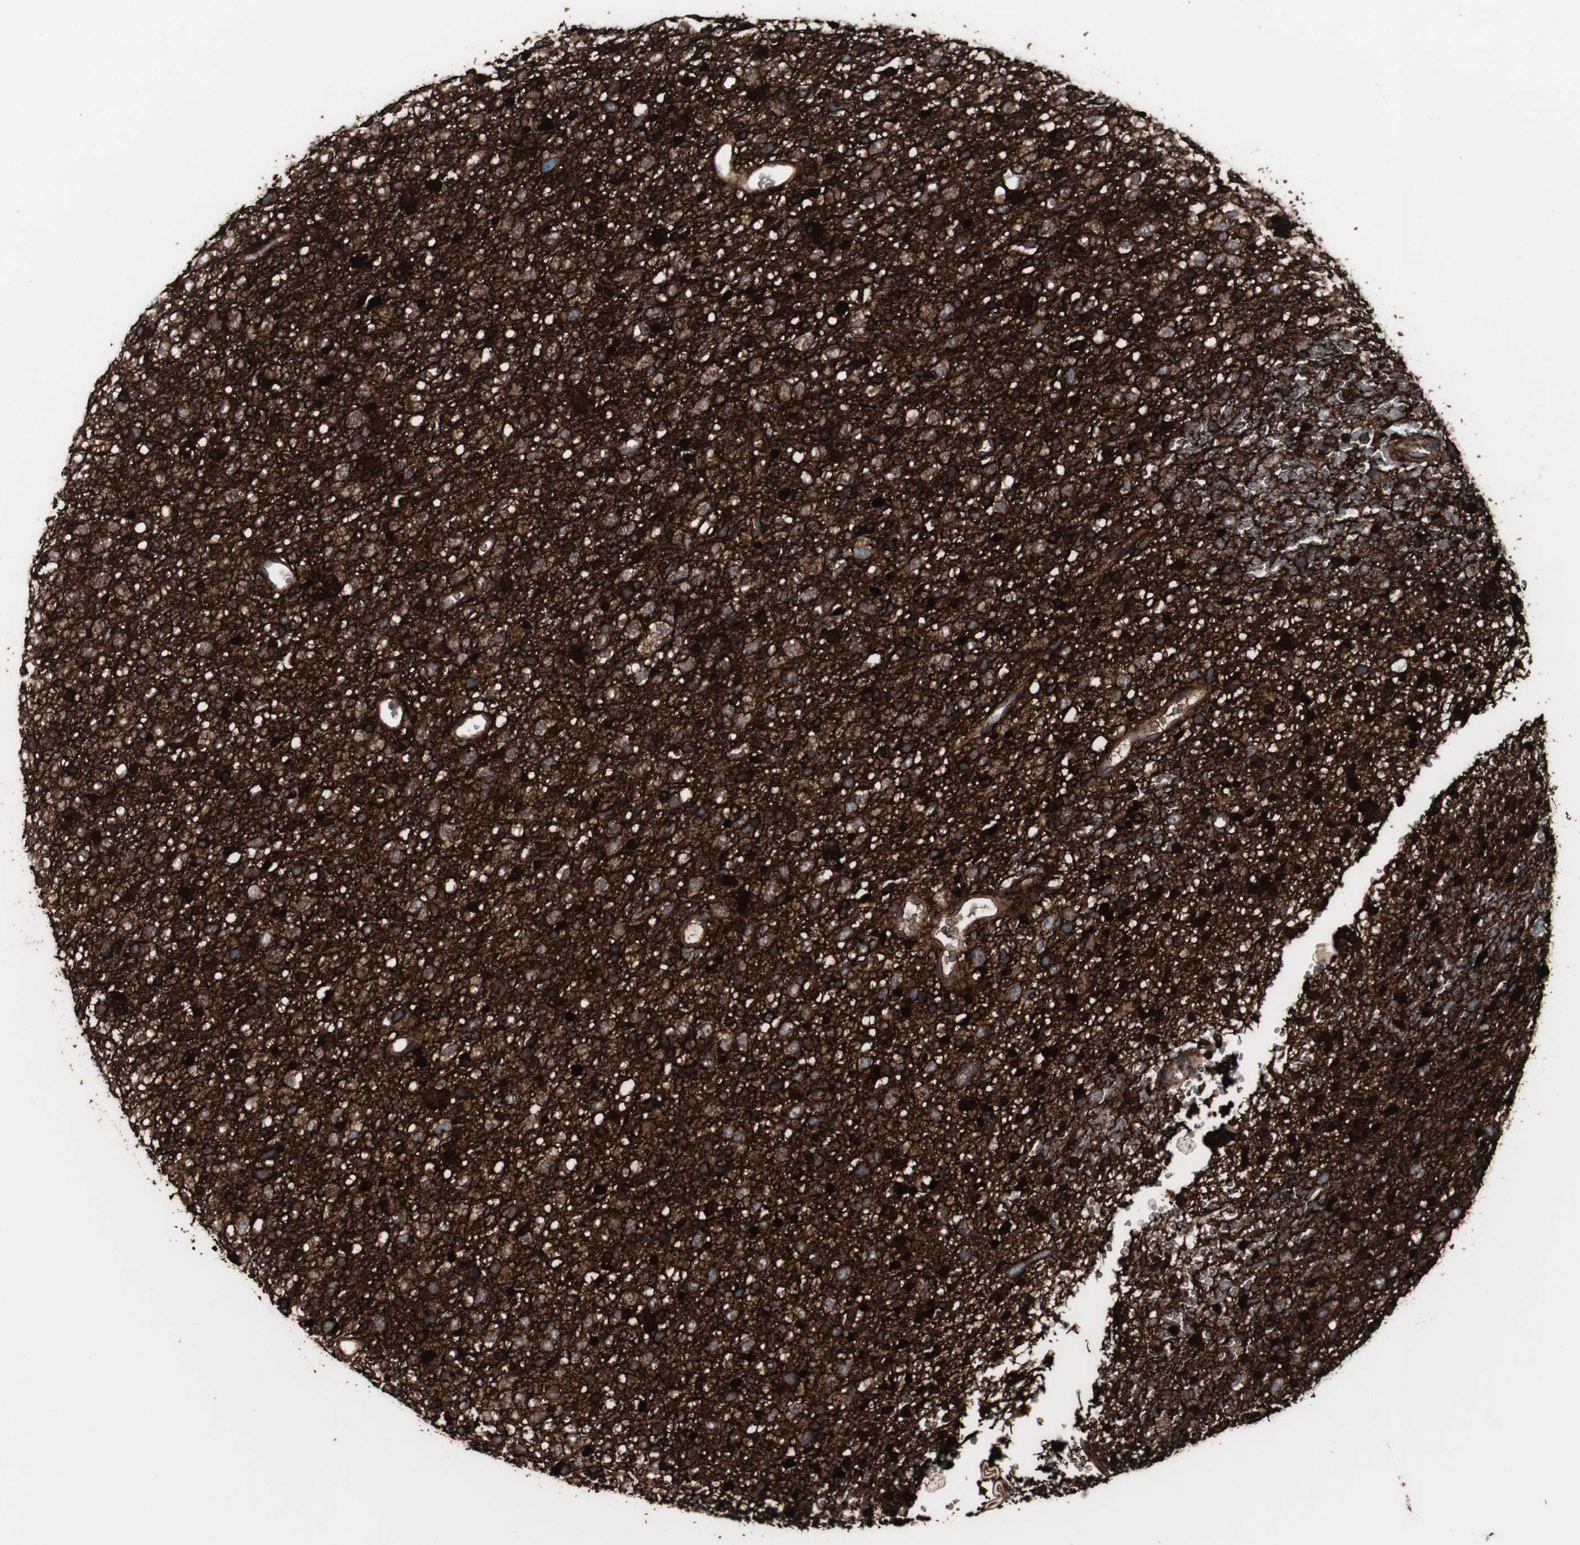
{"staining": {"intensity": "moderate", "quantity": ">75%", "location": "cytoplasmic/membranous"}, "tissue": "glioma", "cell_type": "Tumor cells", "image_type": "cancer", "snomed": [{"axis": "morphology", "description": "Glioma, malignant, High grade"}, {"axis": "topography", "description": "pancreas cauda"}], "caption": "This is an image of immunohistochemistry staining of glioma, which shows moderate expression in the cytoplasmic/membranous of tumor cells.", "gene": "GBA1", "patient": {"sex": "male", "age": 60}}